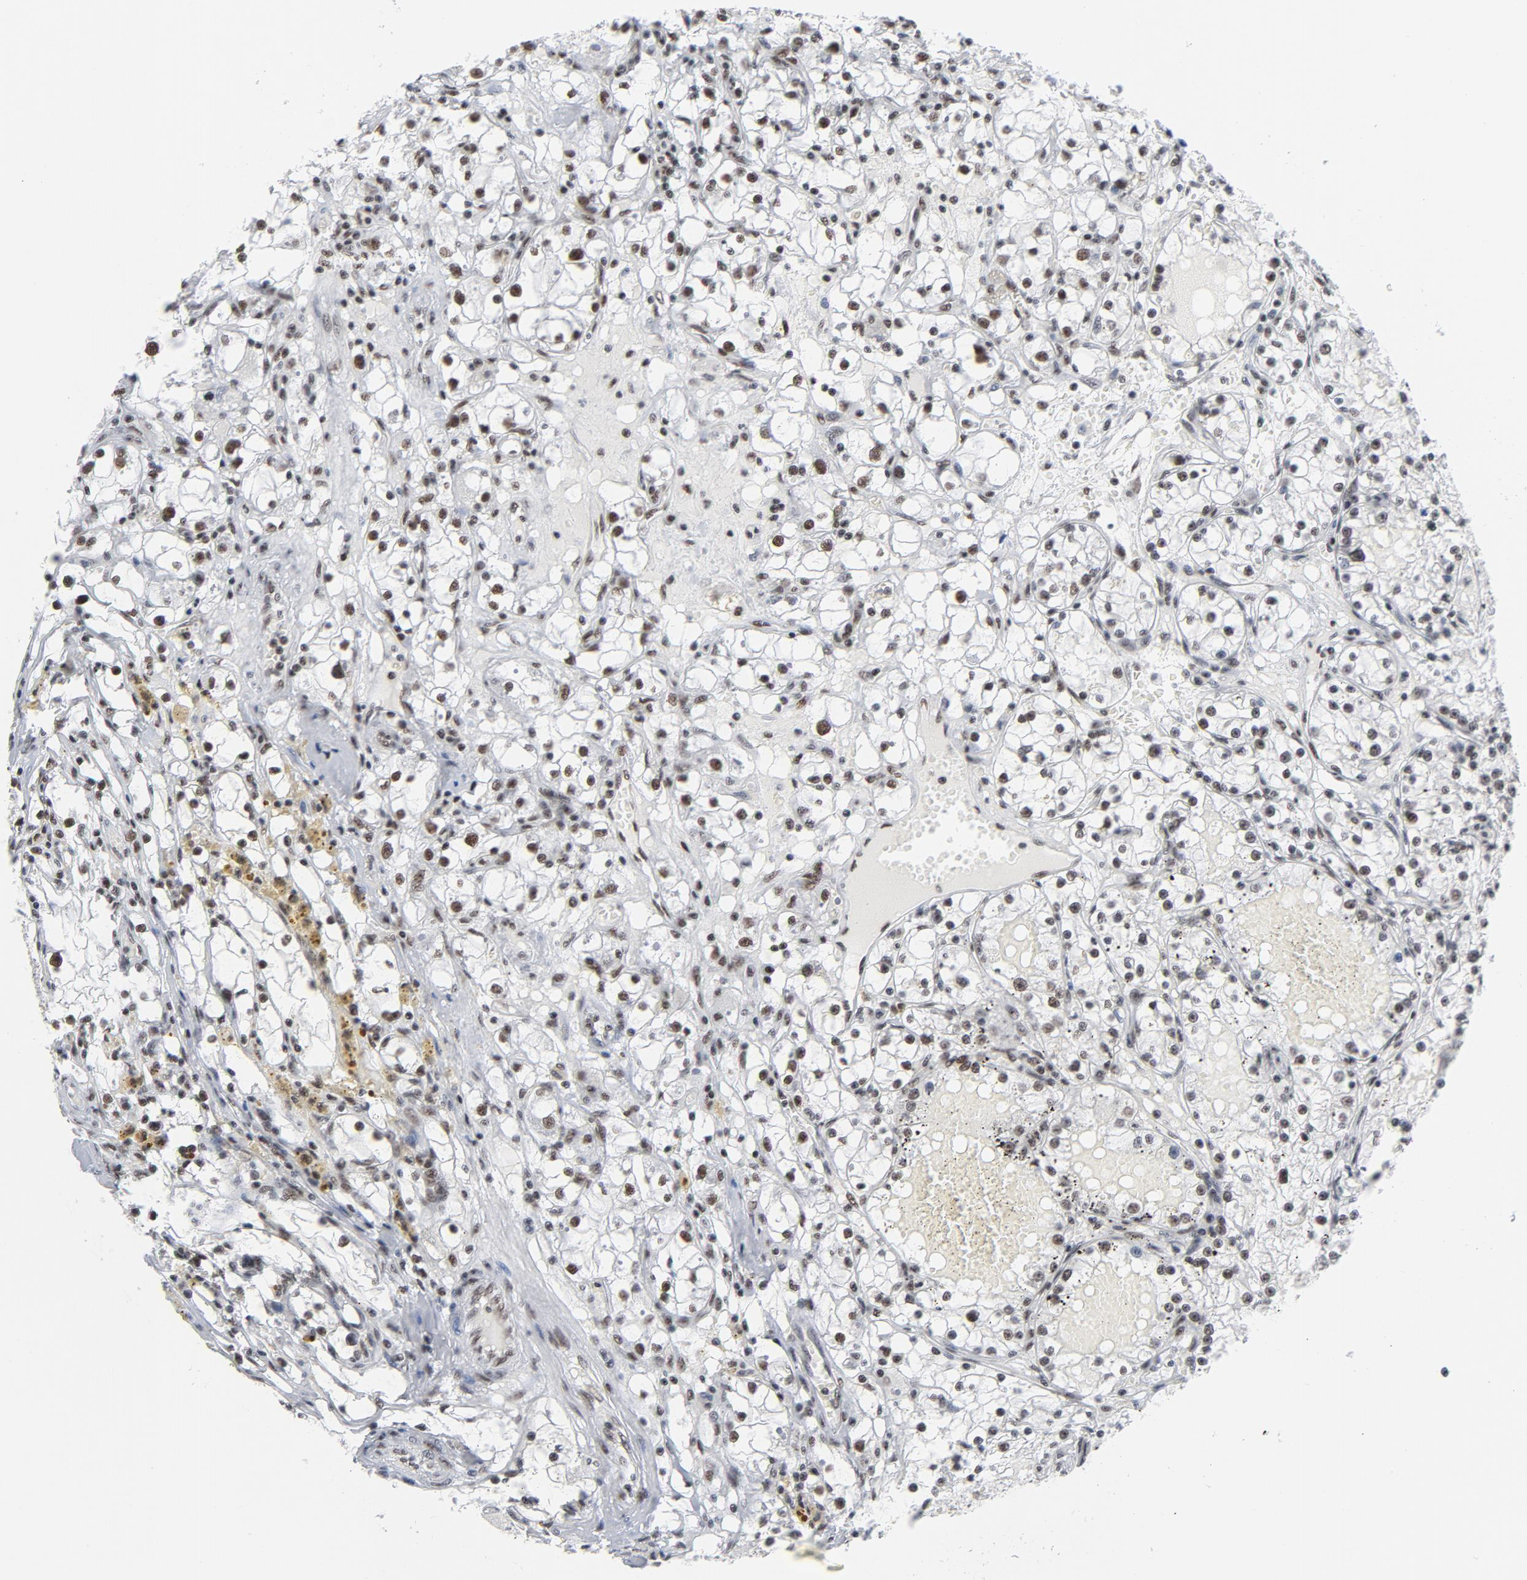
{"staining": {"intensity": "moderate", "quantity": ">75%", "location": "nuclear"}, "tissue": "renal cancer", "cell_type": "Tumor cells", "image_type": "cancer", "snomed": [{"axis": "morphology", "description": "Adenocarcinoma, NOS"}, {"axis": "topography", "description": "Kidney"}], "caption": "Immunohistochemical staining of human renal adenocarcinoma displays medium levels of moderate nuclear protein staining in approximately >75% of tumor cells. (Stains: DAB in brown, nuclei in blue, Microscopy: brightfield microscopy at high magnification).", "gene": "CSTF2", "patient": {"sex": "male", "age": 56}}